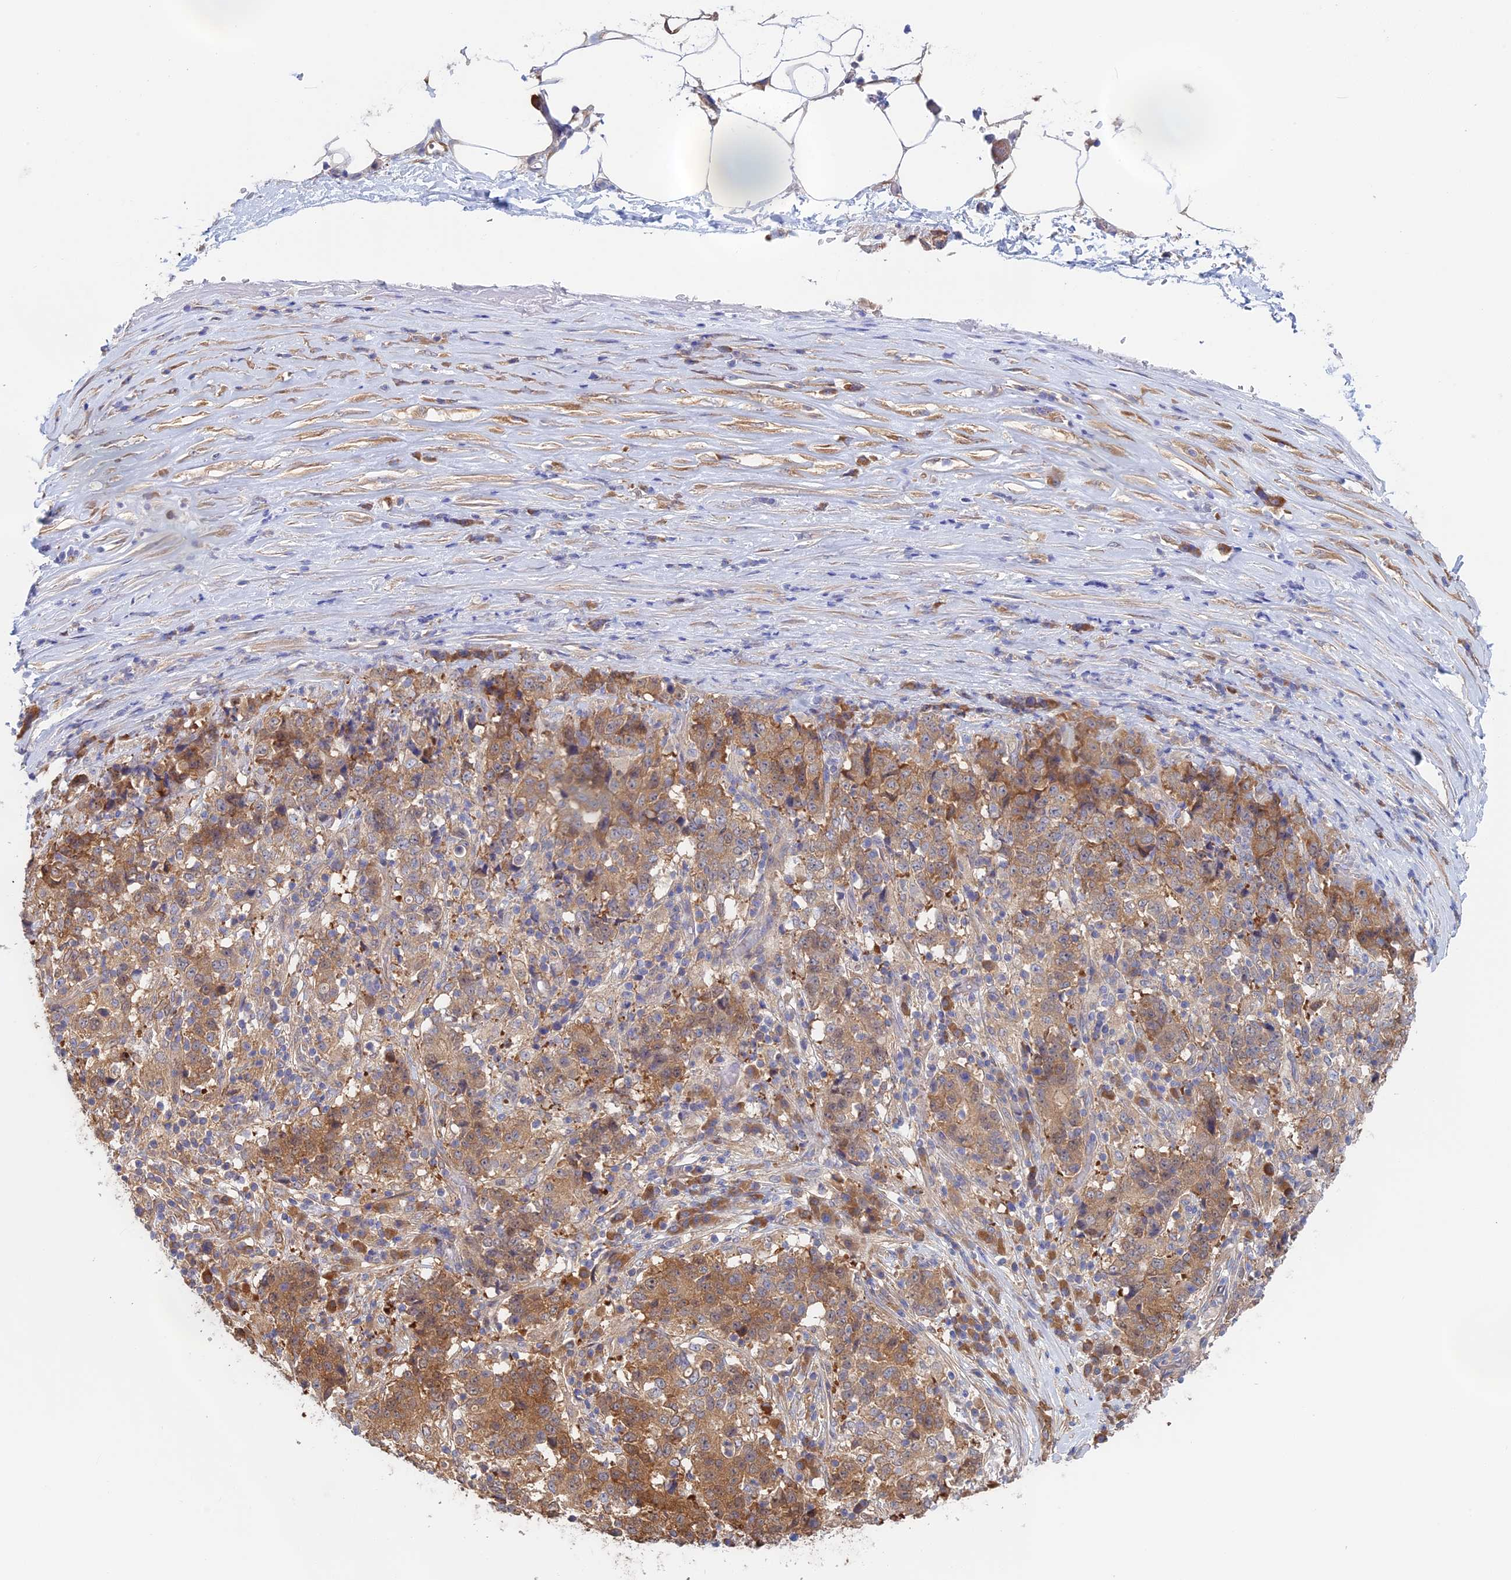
{"staining": {"intensity": "moderate", "quantity": "25%-75%", "location": "cytoplasmic/membranous"}, "tissue": "stomach cancer", "cell_type": "Tumor cells", "image_type": "cancer", "snomed": [{"axis": "morphology", "description": "Adenocarcinoma, NOS"}, {"axis": "topography", "description": "Stomach"}], "caption": "The image displays staining of stomach adenocarcinoma, revealing moderate cytoplasmic/membranous protein expression (brown color) within tumor cells. (brown staining indicates protein expression, while blue staining denotes nuclei).", "gene": "SYNDIG1L", "patient": {"sex": "male", "age": 59}}